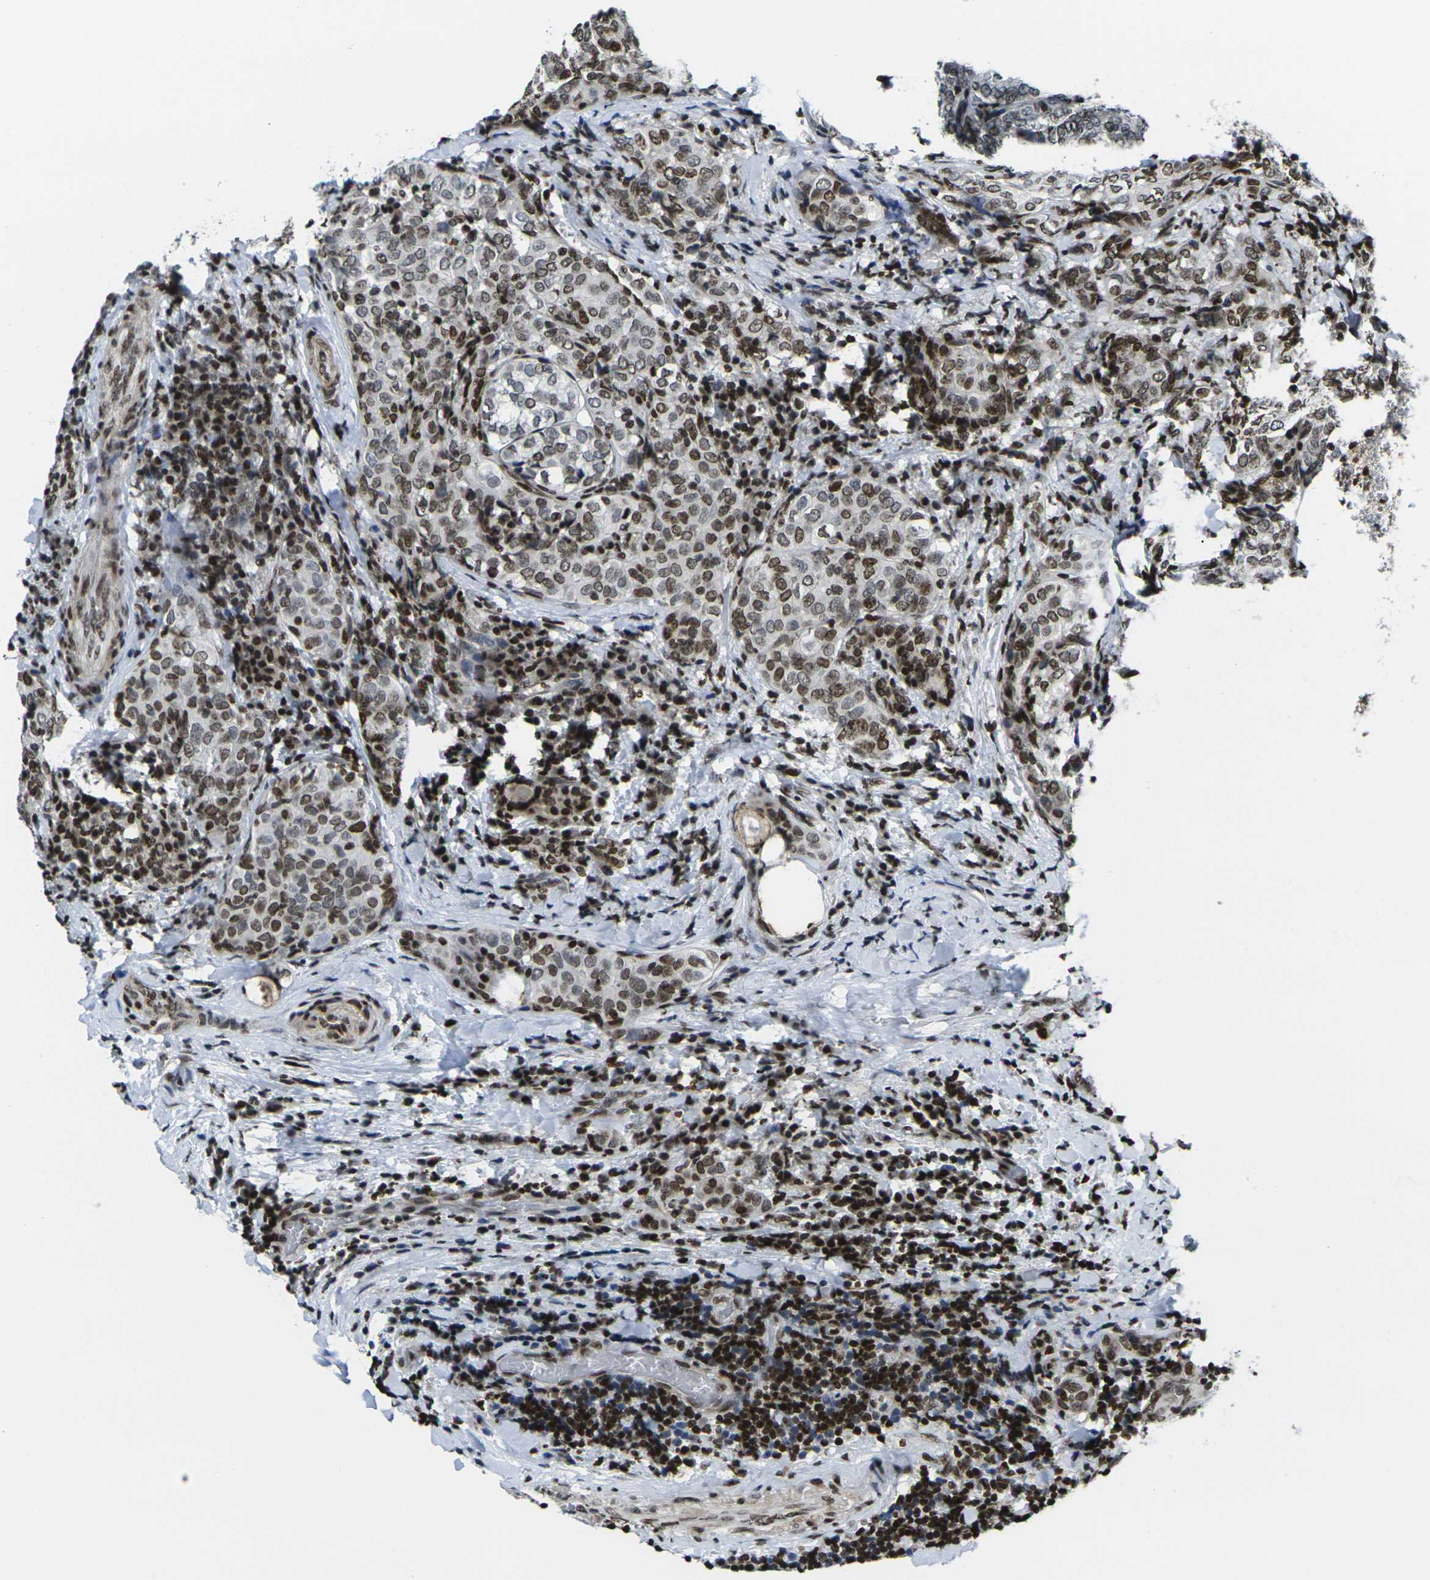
{"staining": {"intensity": "moderate", "quantity": ">75%", "location": "nuclear"}, "tissue": "thyroid cancer", "cell_type": "Tumor cells", "image_type": "cancer", "snomed": [{"axis": "morphology", "description": "Normal tissue, NOS"}, {"axis": "morphology", "description": "Papillary adenocarcinoma, NOS"}, {"axis": "topography", "description": "Thyroid gland"}], "caption": "Immunohistochemistry (IHC) histopathology image of neoplastic tissue: thyroid cancer (papillary adenocarcinoma) stained using immunohistochemistry displays medium levels of moderate protein expression localized specifically in the nuclear of tumor cells, appearing as a nuclear brown color.", "gene": "H1-10", "patient": {"sex": "female", "age": 30}}